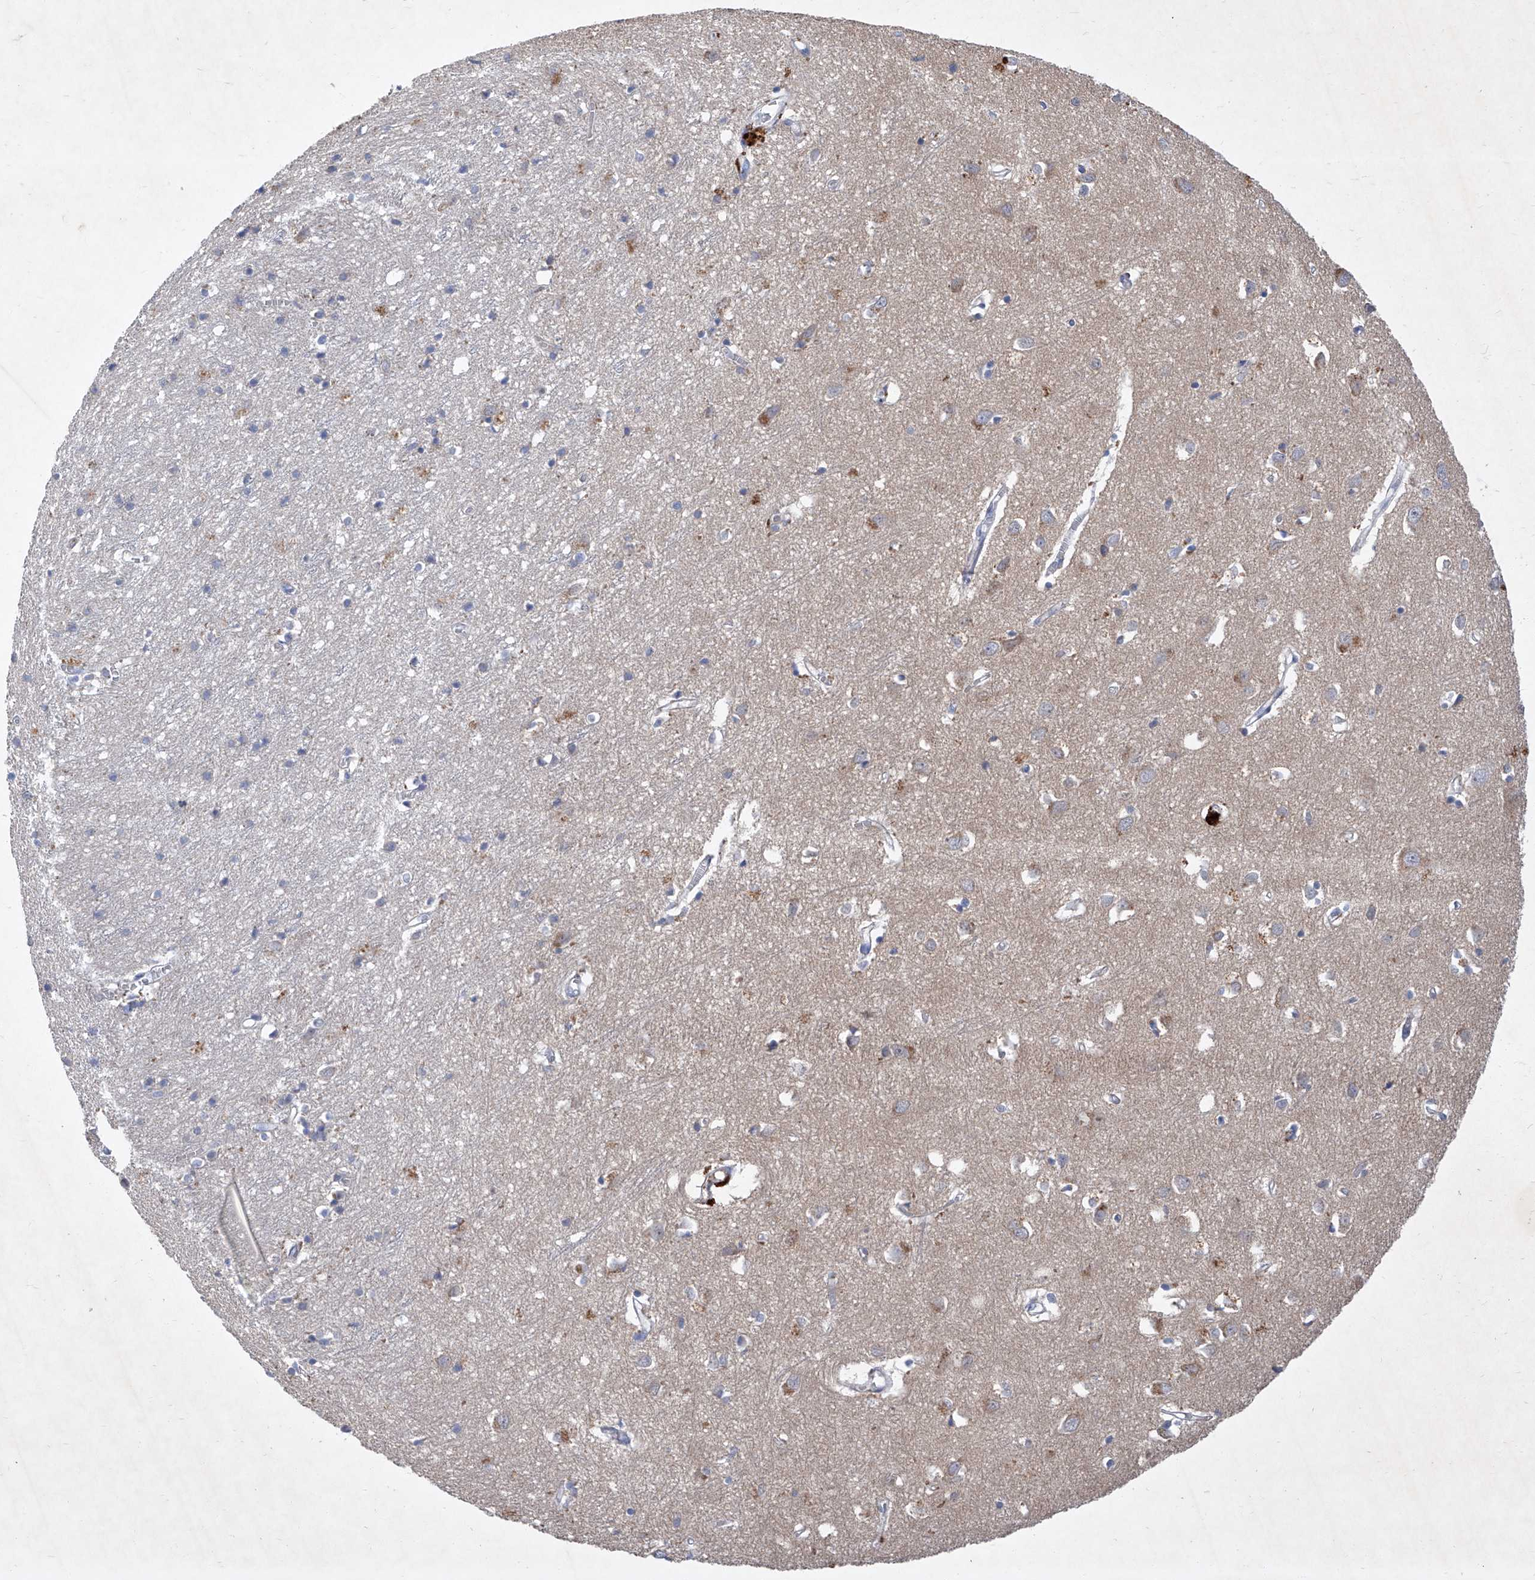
{"staining": {"intensity": "negative", "quantity": "none", "location": "none"}, "tissue": "cerebral cortex", "cell_type": "Endothelial cells", "image_type": "normal", "snomed": [{"axis": "morphology", "description": "Normal tissue, NOS"}, {"axis": "topography", "description": "Cerebral cortex"}], "caption": "This is a histopathology image of immunohistochemistry staining of unremarkable cerebral cortex, which shows no positivity in endothelial cells.", "gene": "SBK2", "patient": {"sex": "female", "age": 64}}